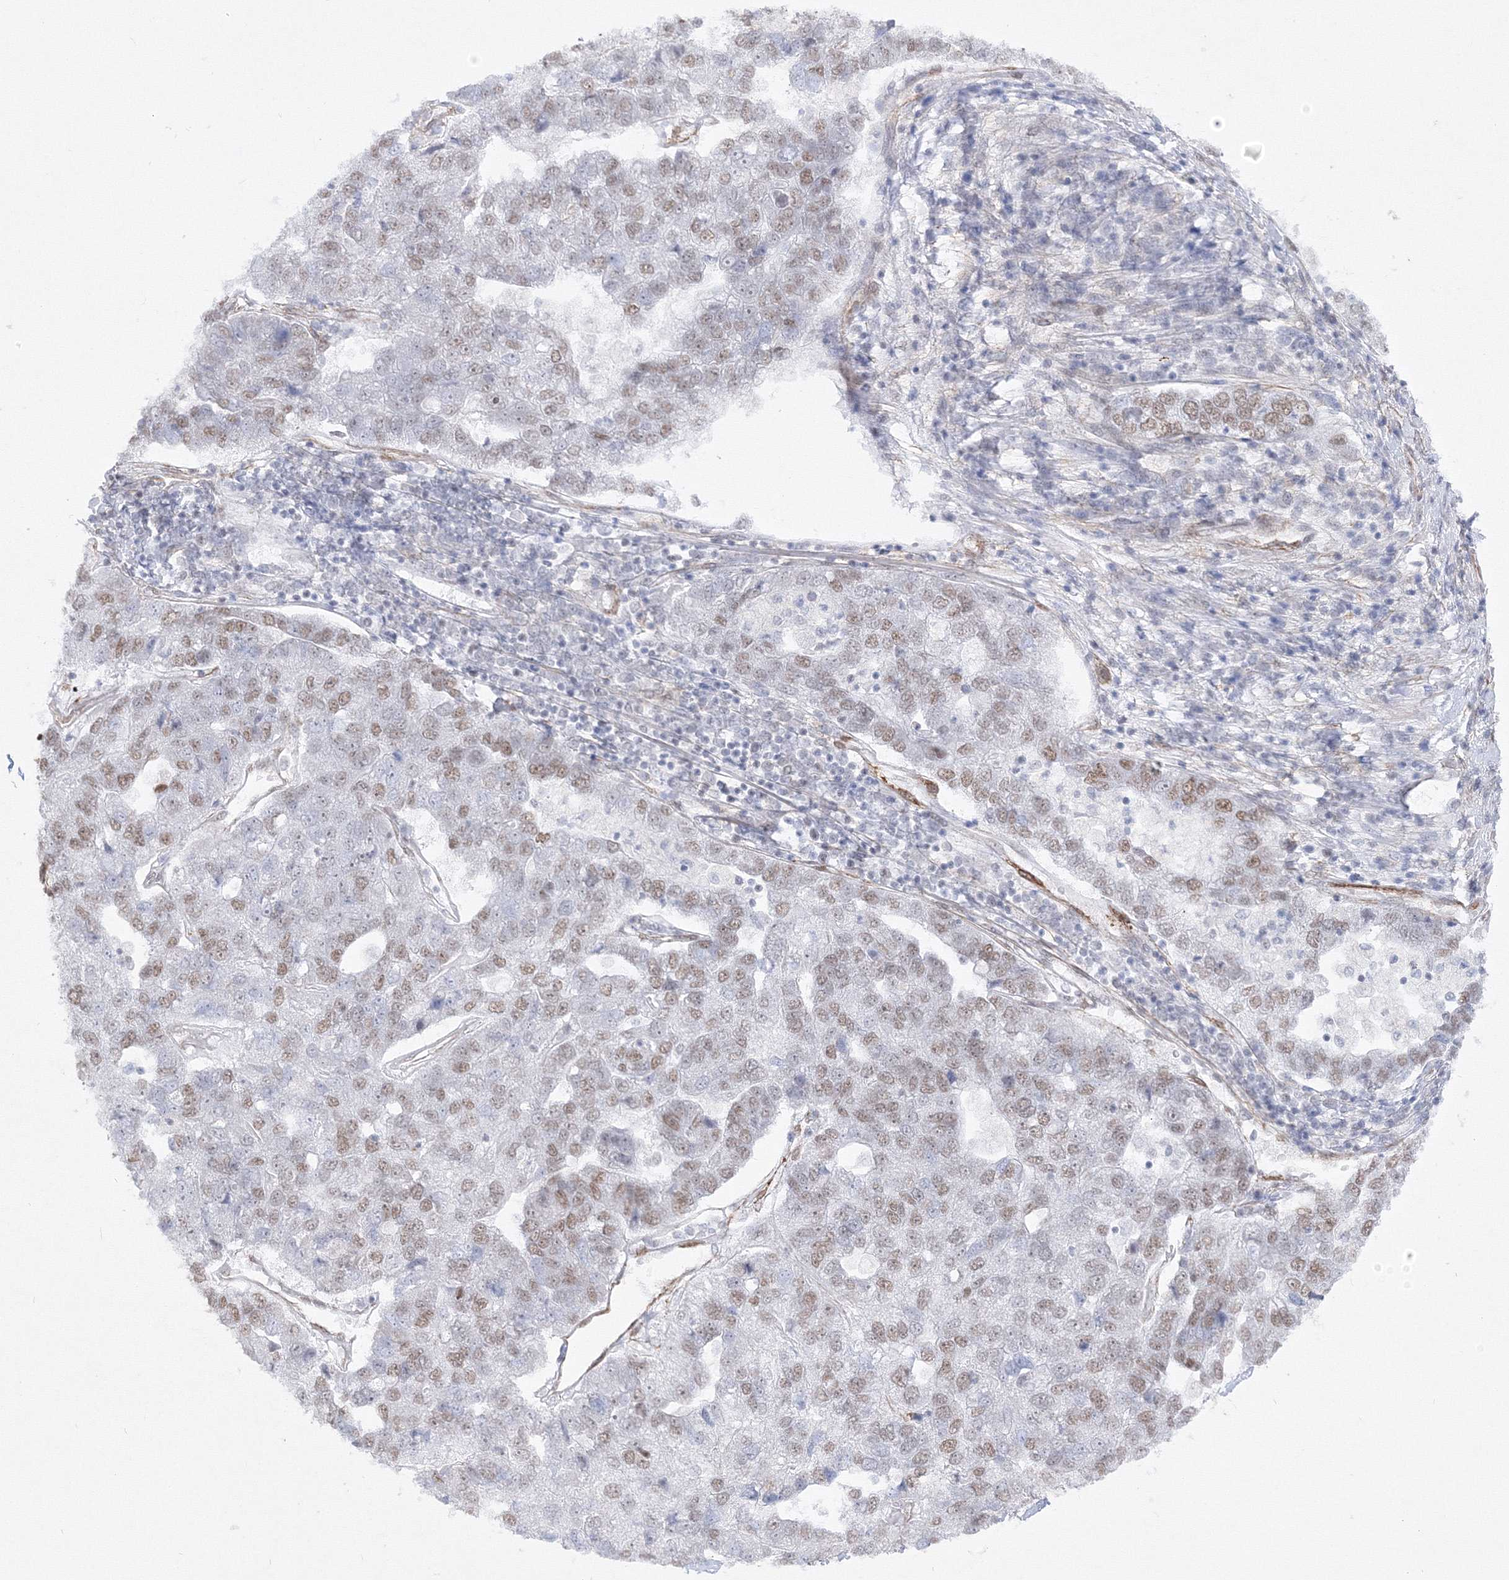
{"staining": {"intensity": "weak", "quantity": "25%-75%", "location": "nuclear"}, "tissue": "pancreatic cancer", "cell_type": "Tumor cells", "image_type": "cancer", "snomed": [{"axis": "morphology", "description": "Adenocarcinoma, NOS"}, {"axis": "topography", "description": "Pancreas"}], "caption": "Immunohistochemical staining of human adenocarcinoma (pancreatic) shows low levels of weak nuclear protein positivity in about 25%-75% of tumor cells.", "gene": "ZNF638", "patient": {"sex": "female", "age": 61}}